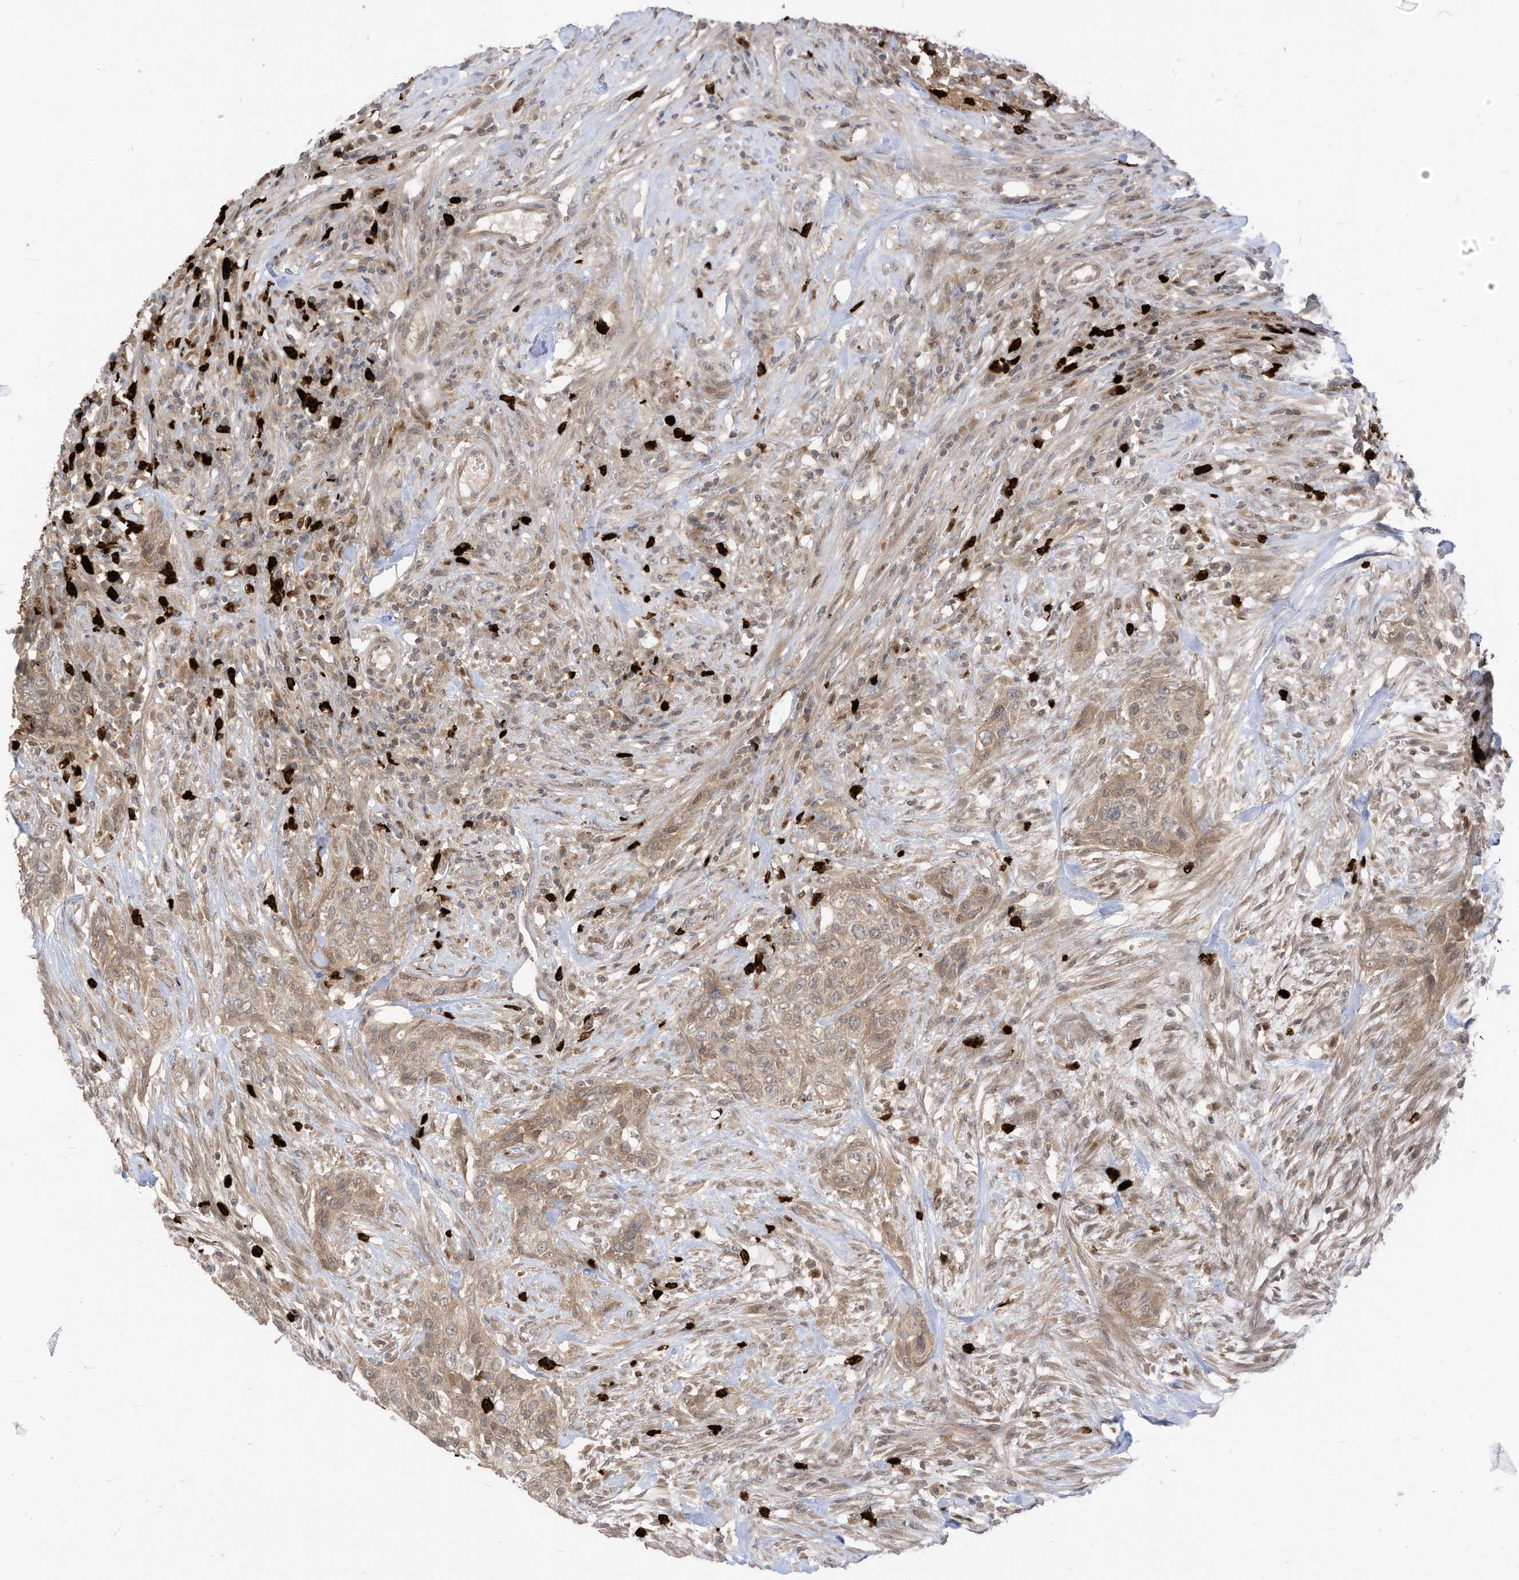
{"staining": {"intensity": "weak", "quantity": ">75%", "location": "cytoplasmic/membranous"}, "tissue": "urothelial cancer", "cell_type": "Tumor cells", "image_type": "cancer", "snomed": [{"axis": "morphology", "description": "Urothelial carcinoma, High grade"}, {"axis": "topography", "description": "Urinary bladder"}], "caption": "Urothelial cancer stained with a brown dye demonstrates weak cytoplasmic/membranous positive positivity in about >75% of tumor cells.", "gene": "CNKSR1", "patient": {"sex": "male", "age": 35}}